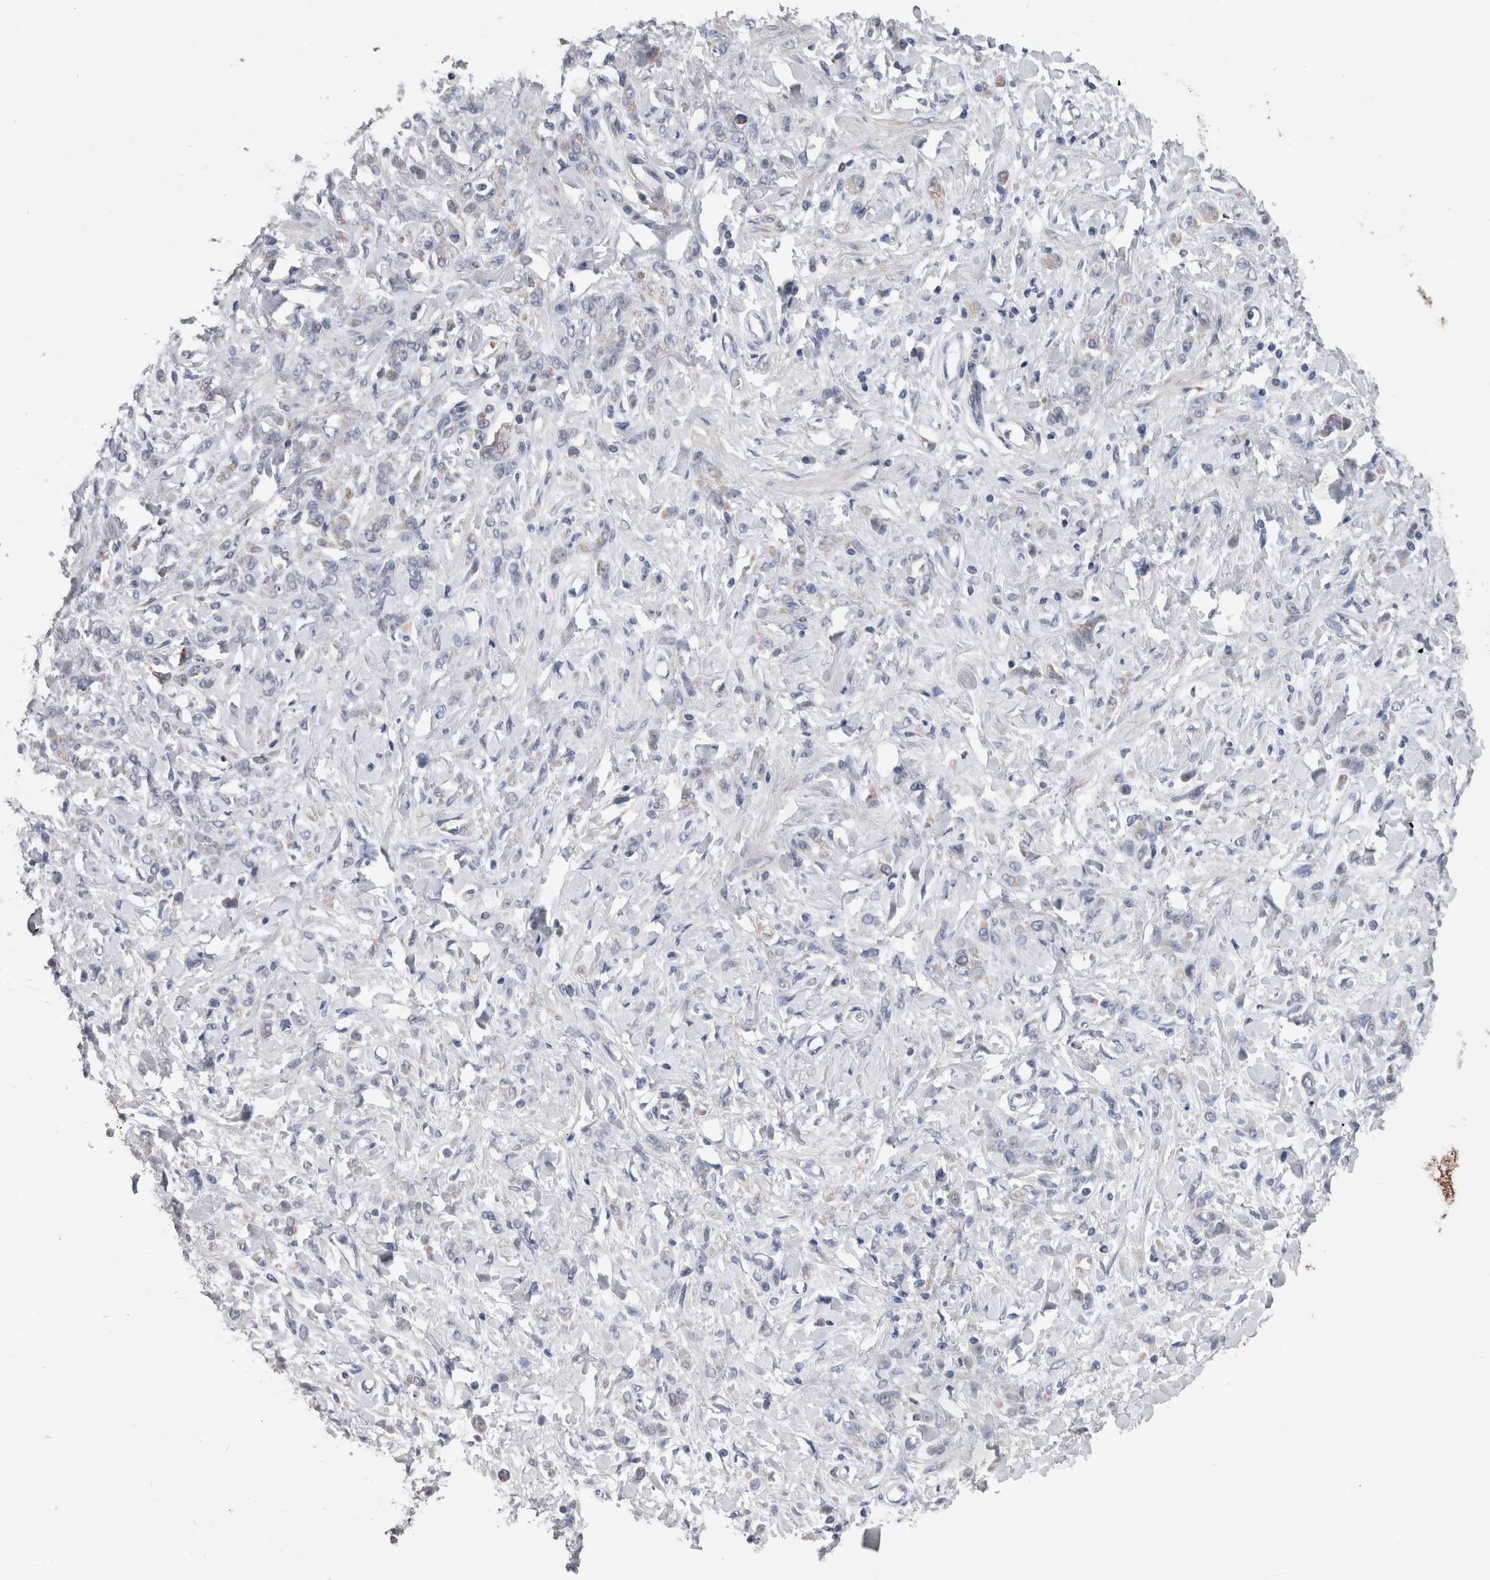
{"staining": {"intensity": "negative", "quantity": "none", "location": "none"}, "tissue": "stomach cancer", "cell_type": "Tumor cells", "image_type": "cancer", "snomed": [{"axis": "morphology", "description": "Normal tissue, NOS"}, {"axis": "morphology", "description": "Adenocarcinoma, NOS"}, {"axis": "topography", "description": "Stomach"}], "caption": "A micrograph of human stomach cancer (adenocarcinoma) is negative for staining in tumor cells.", "gene": "GDAP1", "patient": {"sex": "male", "age": 82}}